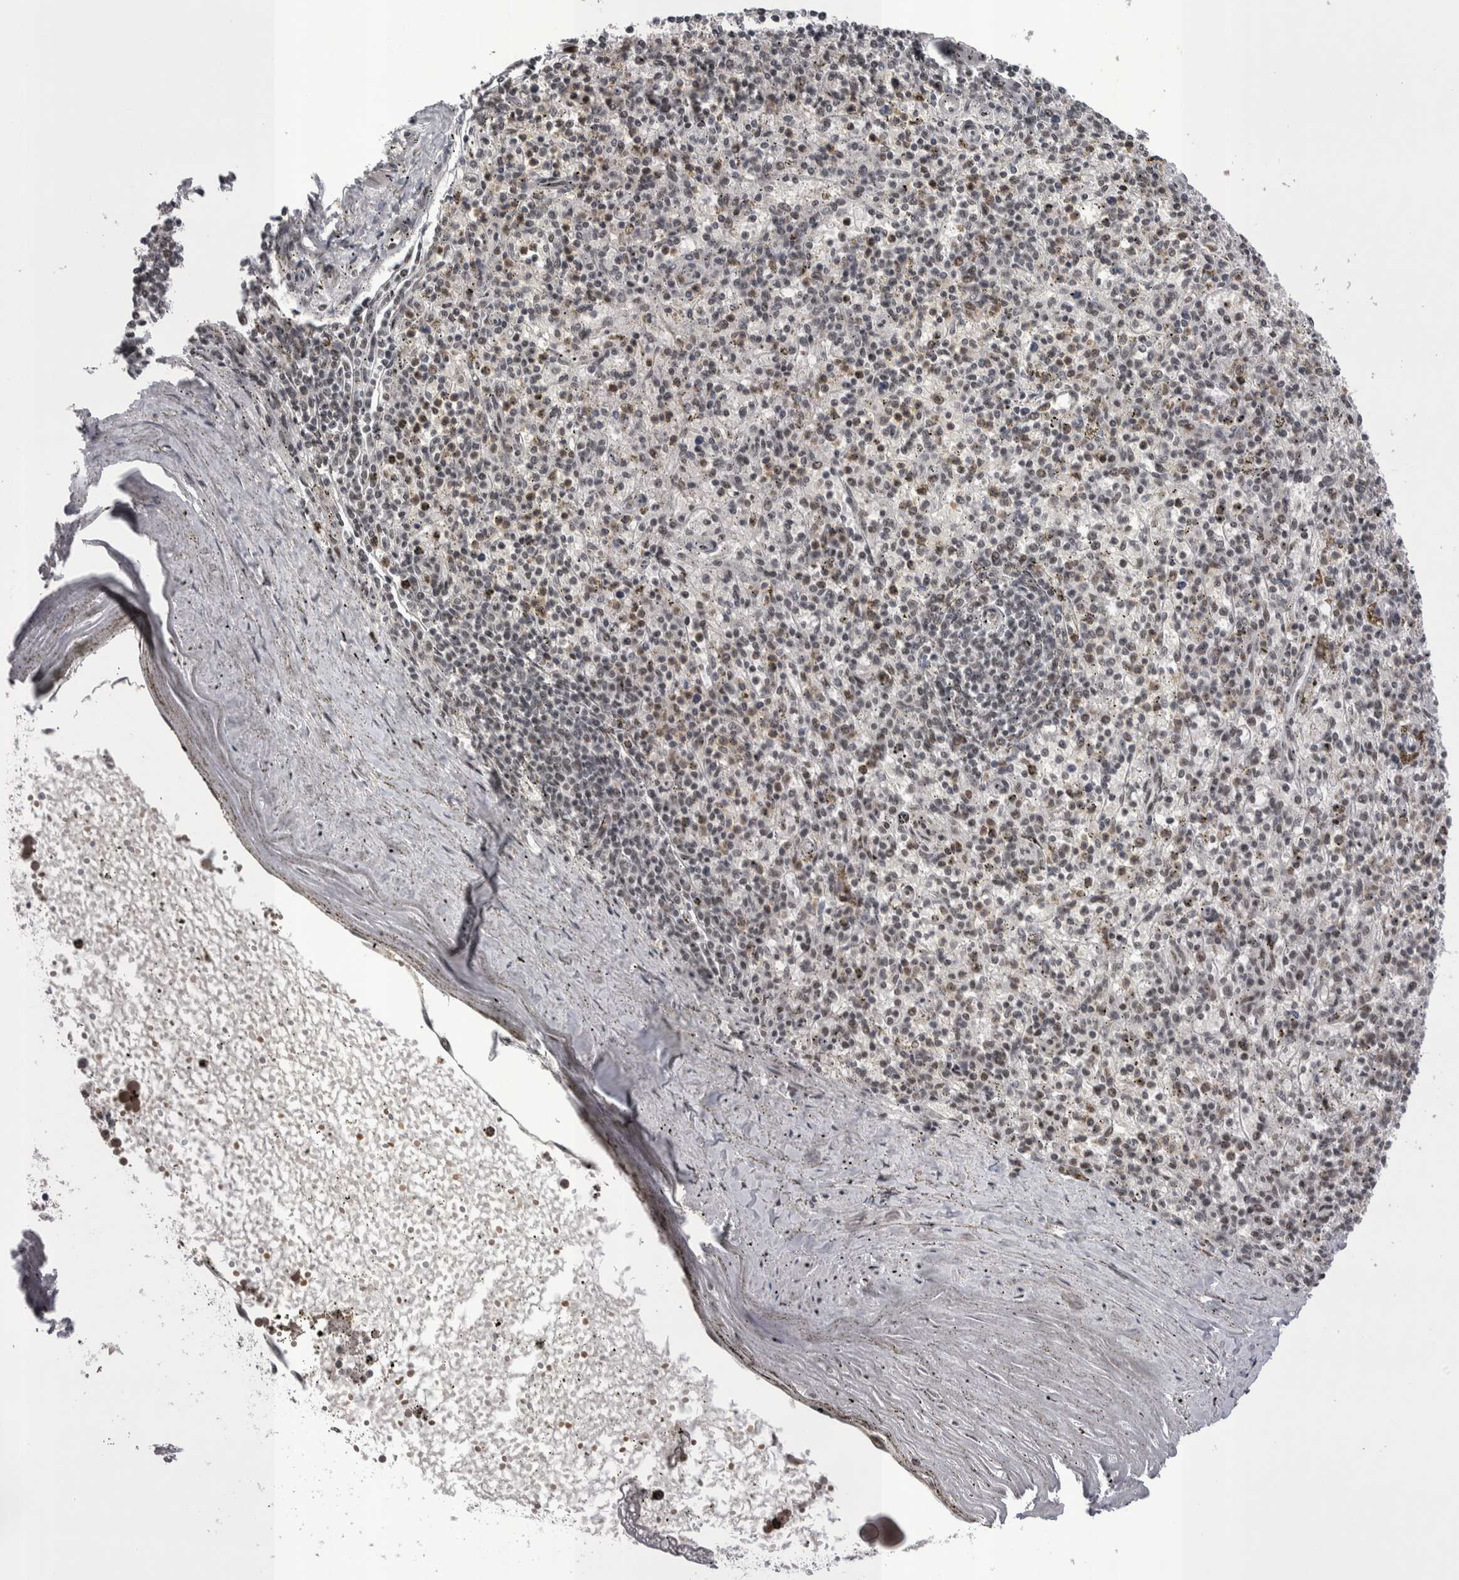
{"staining": {"intensity": "weak", "quantity": "<25%", "location": "nuclear"}, "tissue": "spleen", "cell_type": "Cells in red pulp", "image_type": "normal", "snomed": [{"axis": "morphology", "description": "Normal tissue, NOS"}, {"axis": "topography", "description": "Spleen"}], "caption": "This is an immunohistochemistry histopathology image of normal spleen. There is no expression in cells in red pulp.", "gene": "DMTF1", "patient": {"sex": "male", "age": 72}}